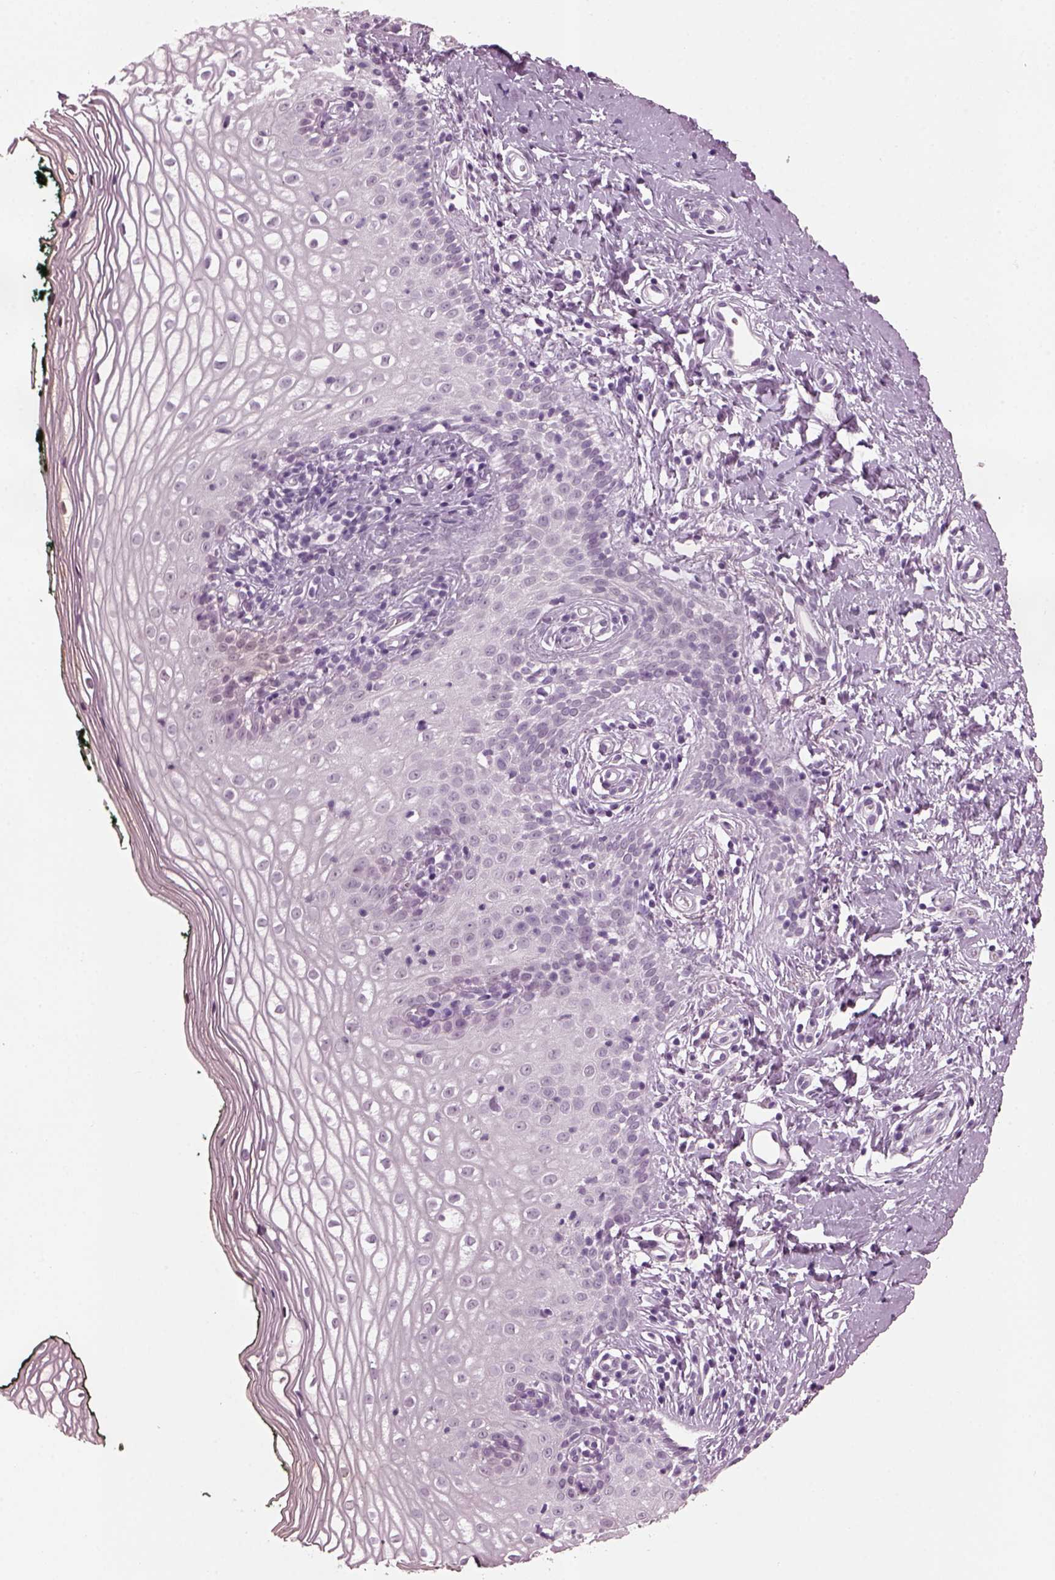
{"staining": {"intensity": "negative", "quantity": "none", "location": "none"}, "tissue": "vagina", "cell_type": "Squamous epithelial cells", "image_type": "normal", "snomed": [{"axis": "morphology", "description": "Normal tissue, NOS"}, {"axis": "topography", "description": "Vagina"}], "caption": "Immunohistochemistry (IHC) image of unremarkable vagina stained for a protein (brown), which exhibits no positivity in squamous epithelial cells.", "gene": "SLC6A17", "patient": {"sex": "female", "age": 47}}